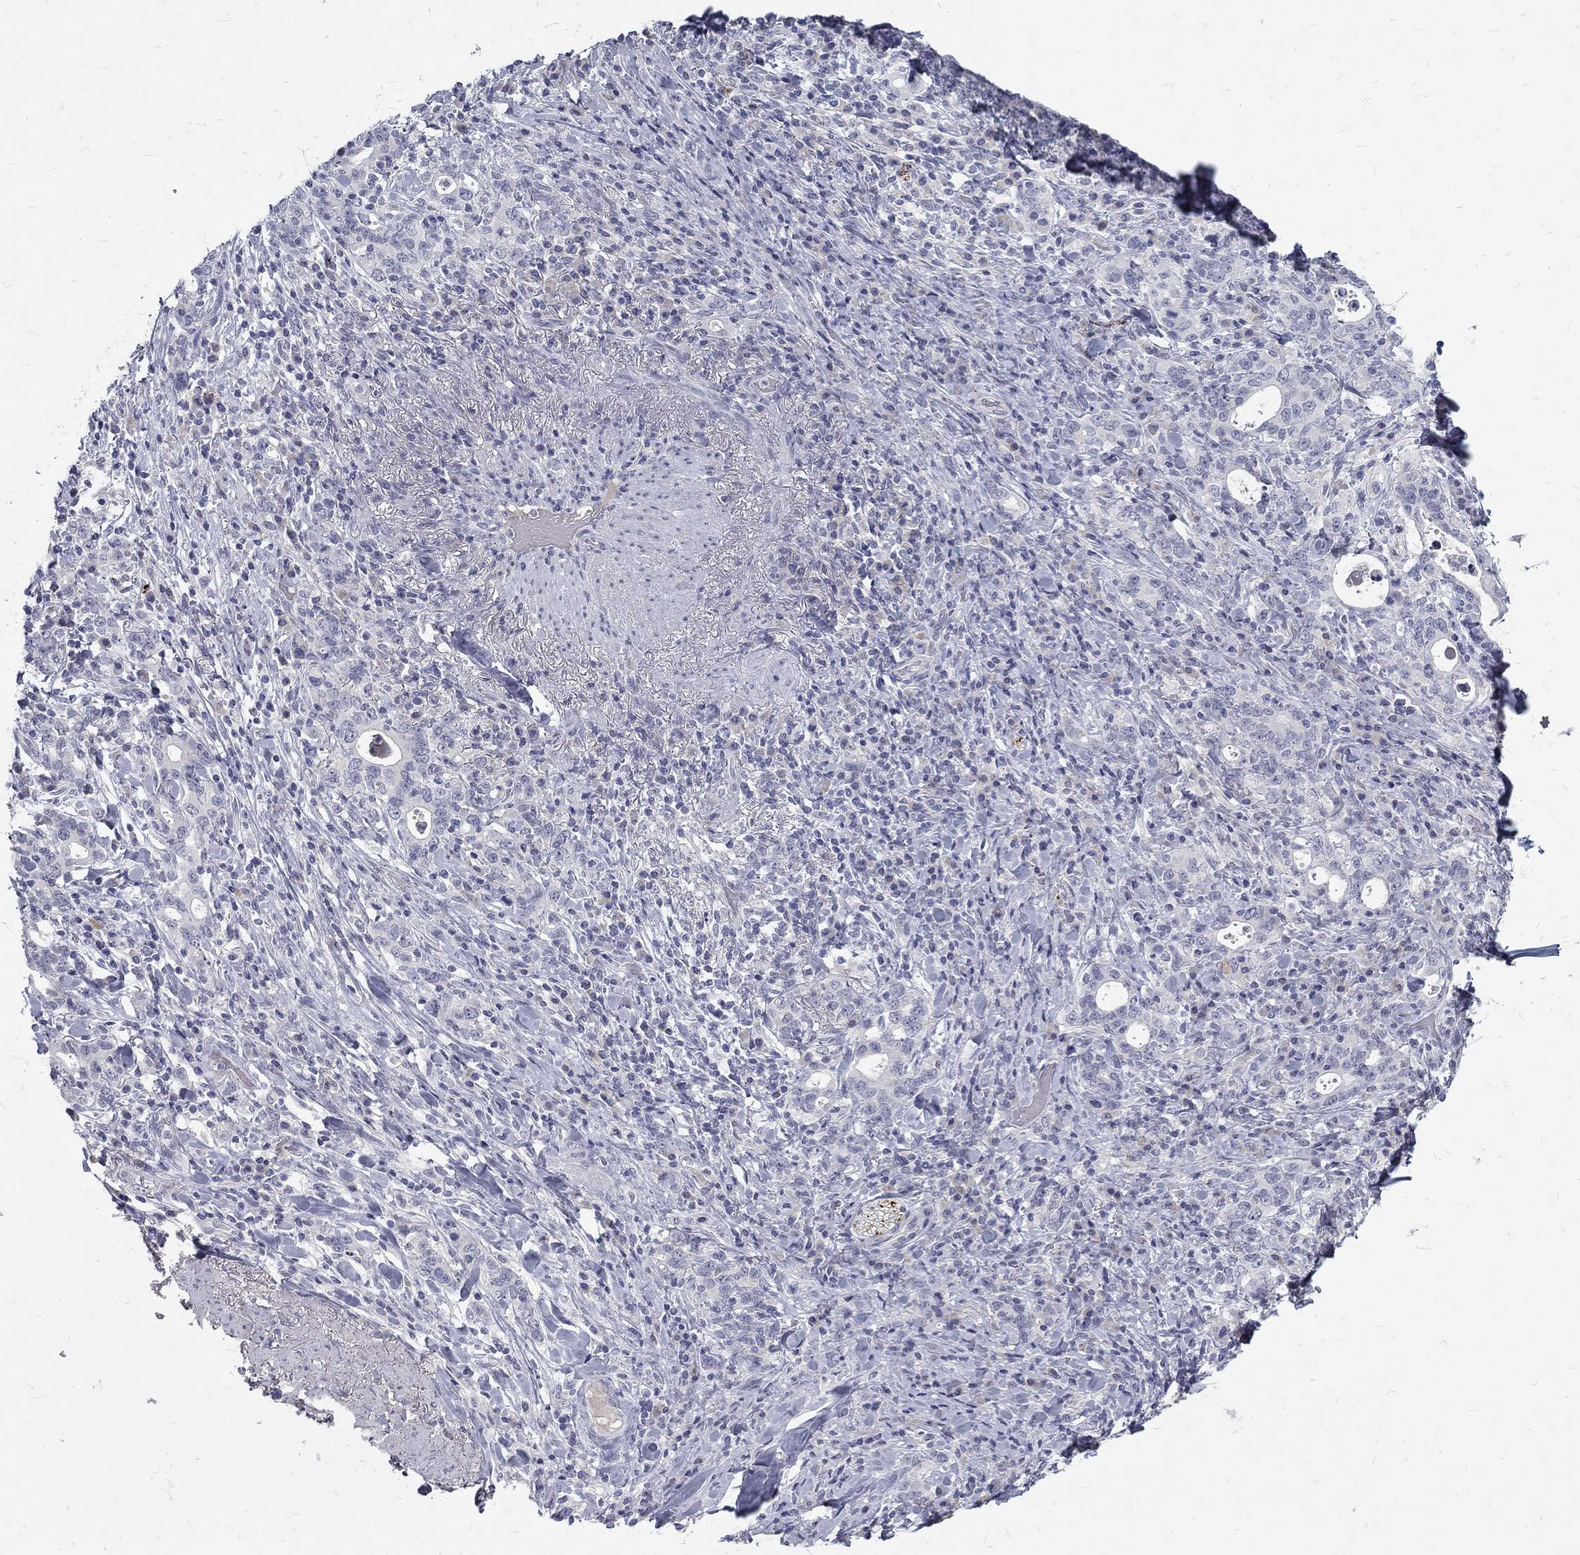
{"staining": {"intensity": "negative", "quantity": "none", "location": "none"}, "tissue": "stomach cancer", "cell_type": "Tumor cells", "image_type": "cancer", "snomed": [{"axis": "morphology", "description": "Adenocarcinoma, NOS"}, {"axis": "topography", "description": "Stomach"}], "caption": "Stomach cancer (adenocarcinoma) was stained to show a protein in brown. There is no significant expression in tumor cells.", "gene": "NOS1", "patient": {"sex": "male", "age": 79}}